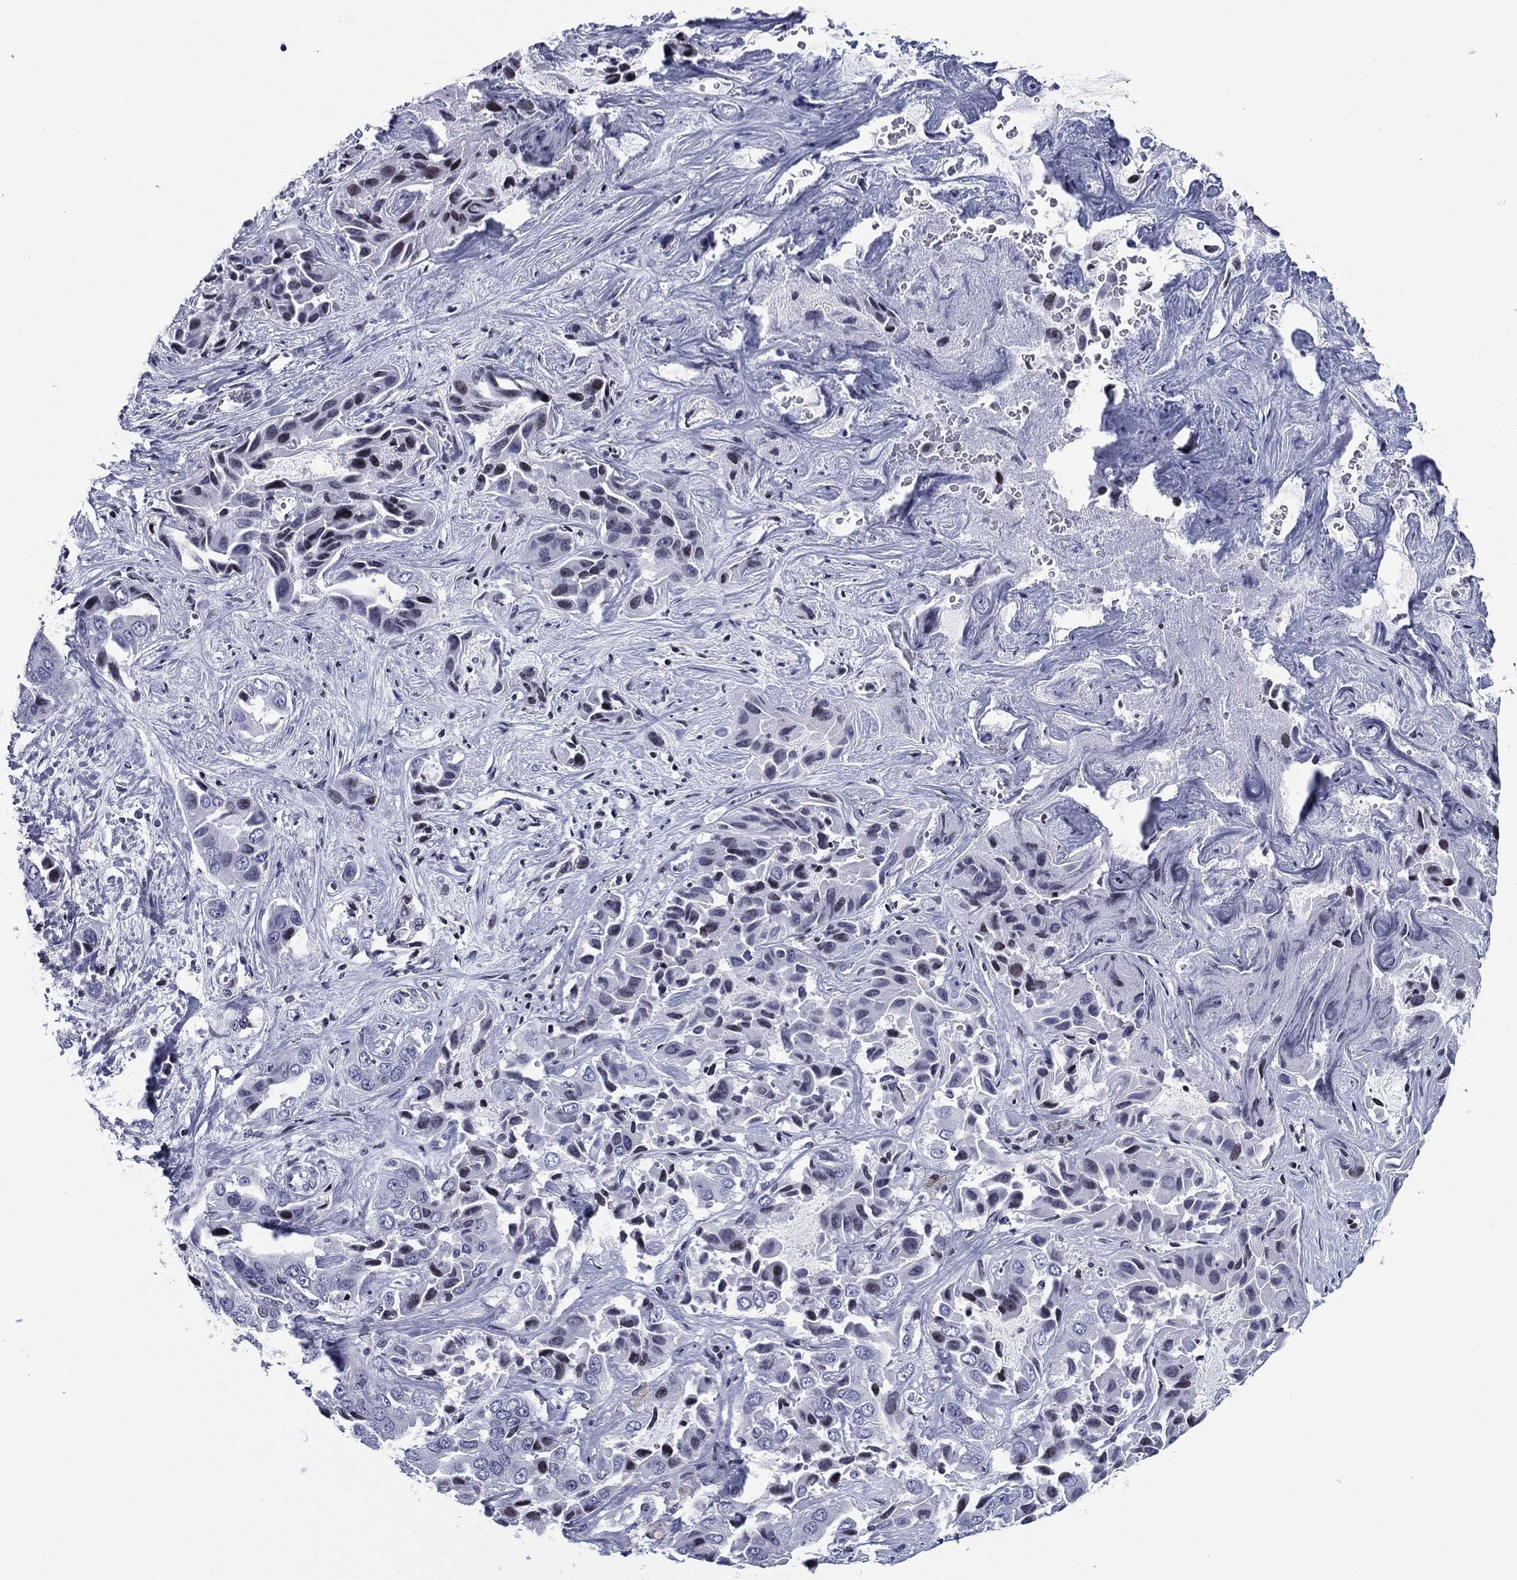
{"staining": {"intensity": "negative", "quantity": "none", "location": "none"}, "tissue": "liver cancer", "cell_type": "Tumor cells", "image_type": "cancer", "snomed": [{"axis": "morphology", "description": "Cholangiocarcinoma"}, {"axis": "topography", "description": "Liver"}], "caption": "DAB immunohistochemical staining of human liver cancer reveals no significant staining in tumor cells.", "gene": "CCDC144A", "patient": {"sex": "female", "age": 52}}